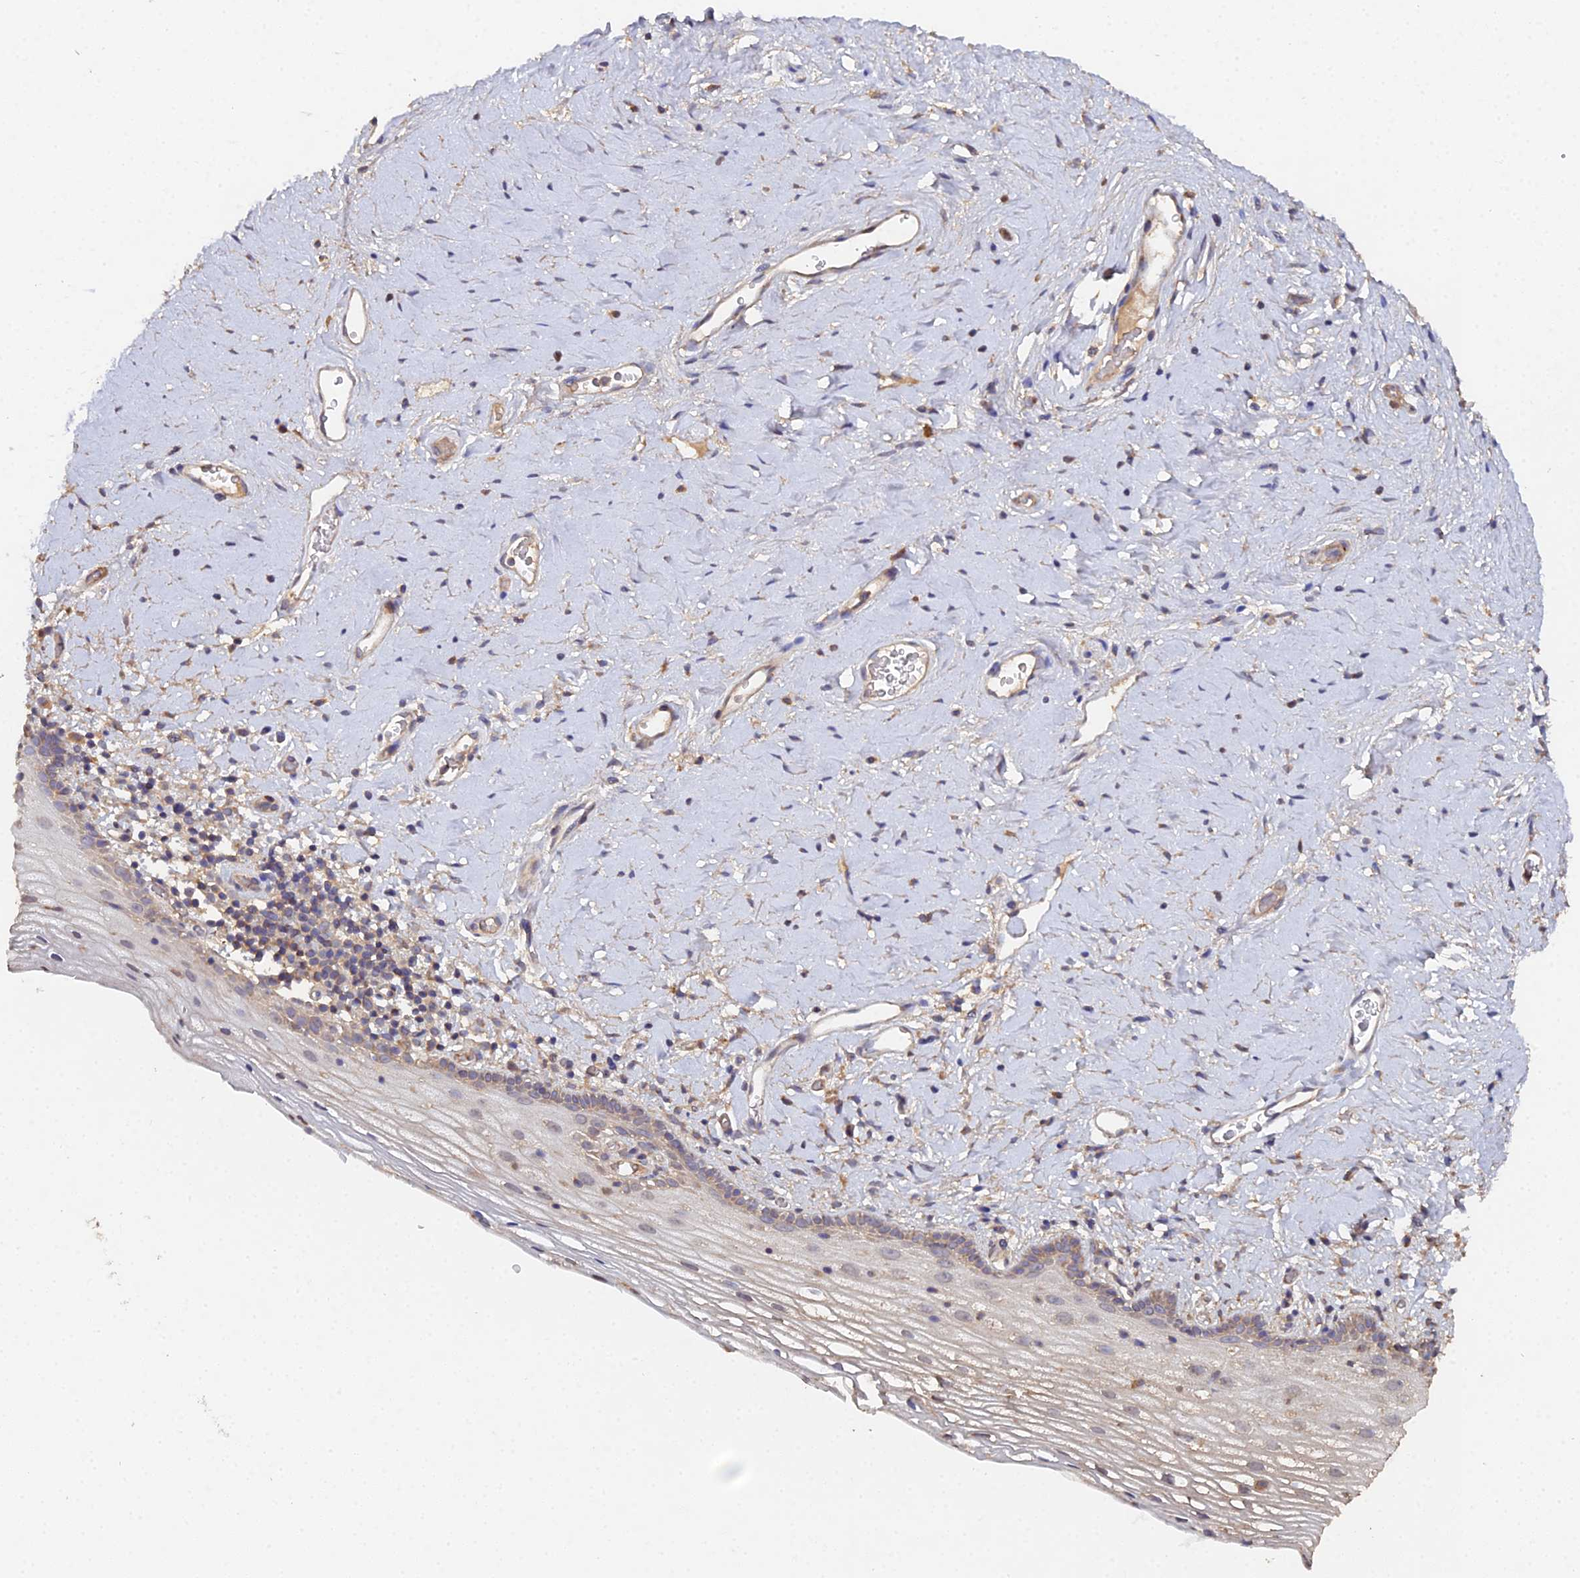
{"staining": {"intensity": "moderate", "quantity": ">75%", "location": "cytoplasmic/membranous"}, "tissue": "vagina", "cell_type": "Squamous epithelial cells", "image_type": "normal", "snomed": [{"axis": "morphology", "description": "Normal tissue, NOS"}, {"axis": "morphology", "description": "Adenocarcinoma, NOS"}, {"axis": "topography", "description": "Rectum"}, {"axis": "topography", "description": "Vagina"}], "caption": "The photomicrograph shows immunohistochemical staining of normal vagina. There is moderate cytoplasmic/membranous positivity is present in about >75% of squamous epithelial cells. (Brightfield microscopy of DAB IHC at high magnification).", "gene": "SPANXN4", "patient": {"sex": "female", "age": 71}}